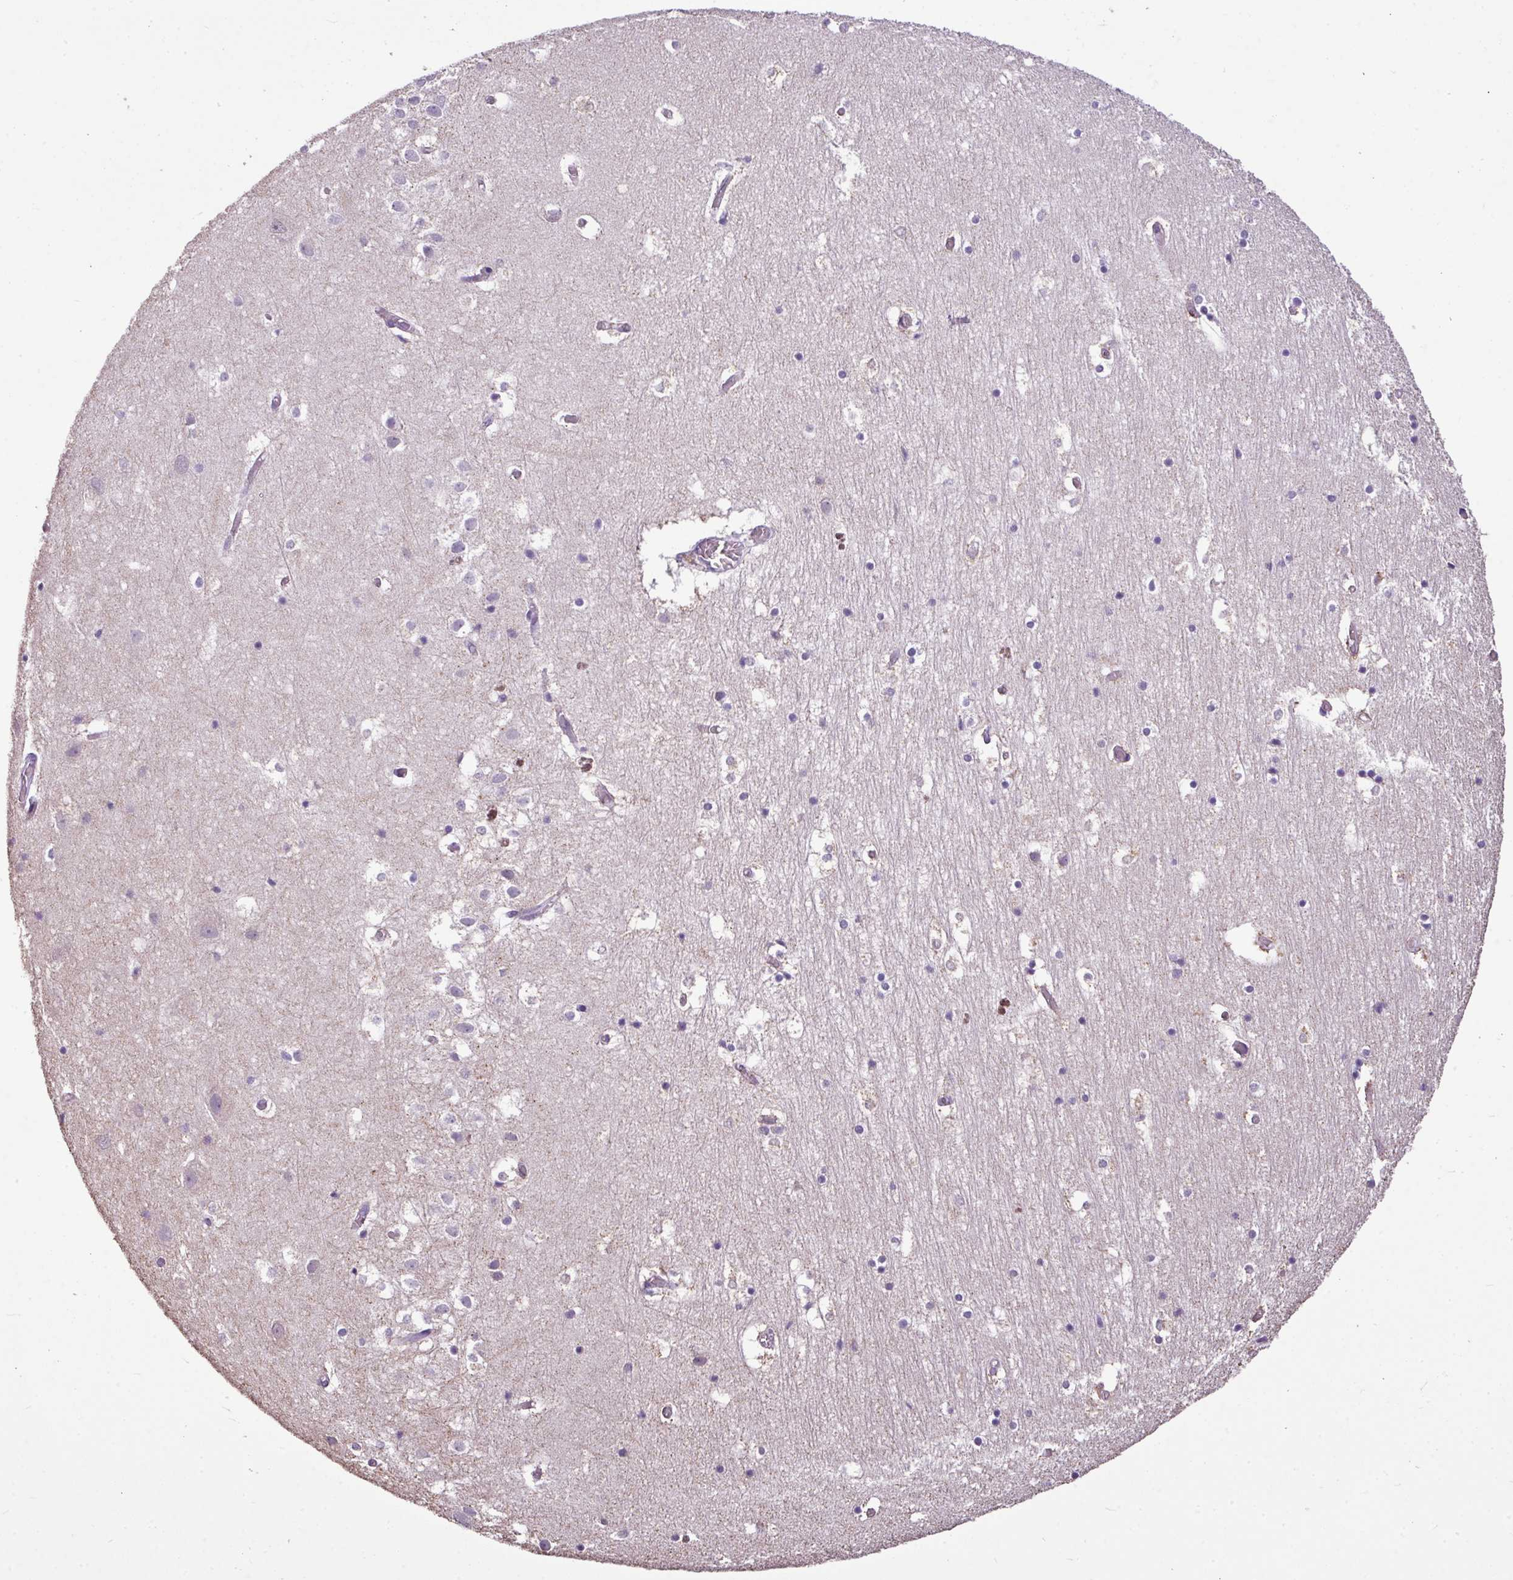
{"staining": {"intensity": "negative", "quantity": "none", "location": "none"}, "tissue": "hippocampus", "cell_type": "Glial cells", "image_type": "normal", "snomed": [{"axis": "morphology", "description": "Normal tissue, NOS"}, {"axis": "topography", "description": "Hippocampus"}], "caption": "This is a histopathology image of IHC staining of benign hippocampus, which shows no staining in glial cells. The staining was performed using DAB (3,3'-diaminobenzidine) to visualize the protein expression in brown, while the nuclei were stained in blue with hematoxylin (Magnification: 20x).", "gene": "ALDH2", "patient": {"sex": "female", "age": 52}}